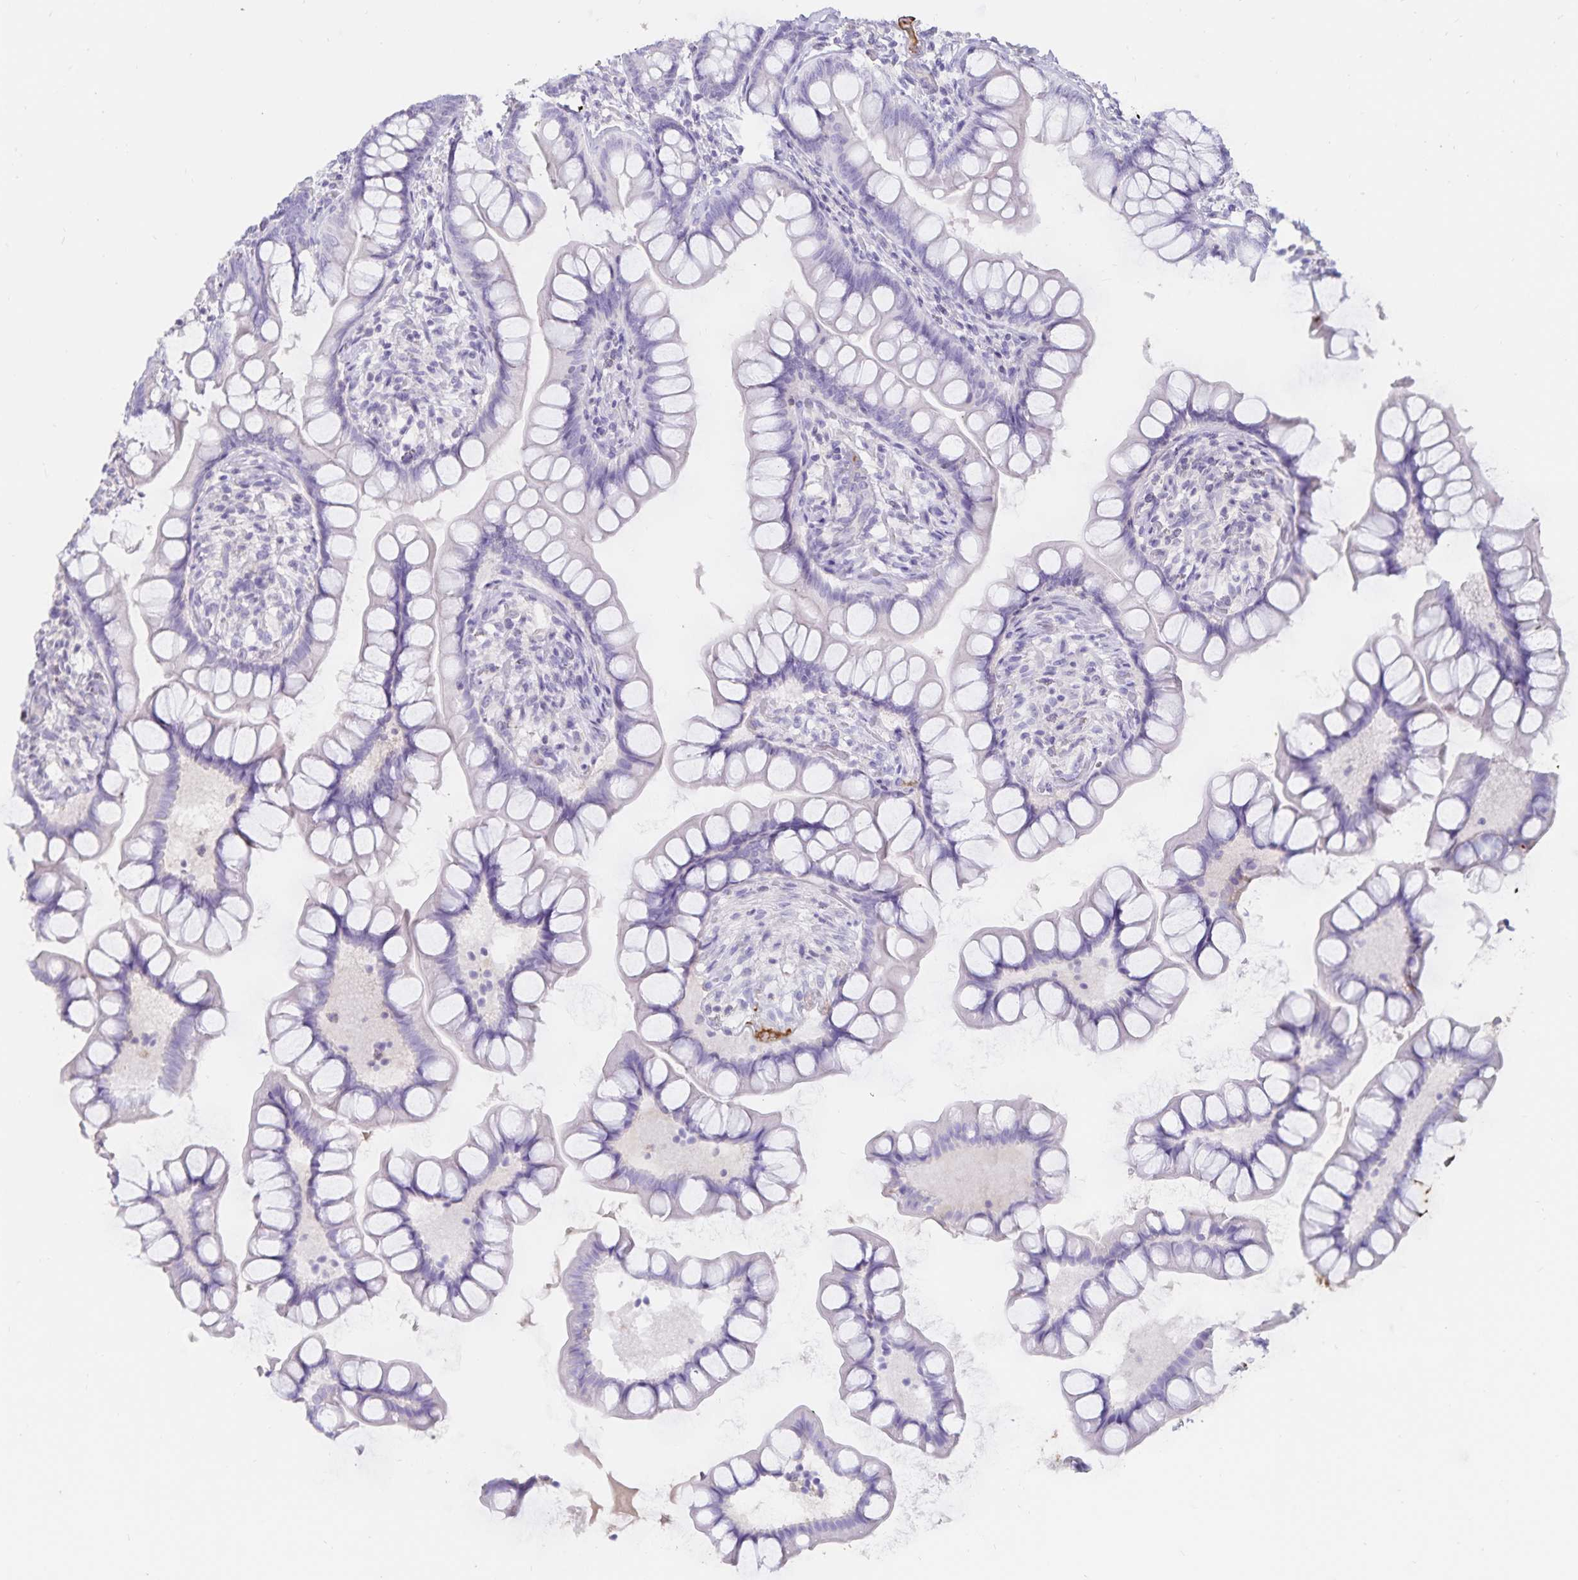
{"staining": {"intensity": "negative", "quantity": "none", "location": "none"}, "tissue": "small intestine", "cell_type": "Glandular cells", "image_type": "normal", "snomed": [{"axis": "morphology", "description": "Normal tissue, NOS"}, {"axis": "topography", "description": "Small intestine"}], "caption": "Protein analysis of benign small intestine reveals no significant expression in glandular cells.", "gene": "FGG", "patient": {"sex": "male", "age": 70}}